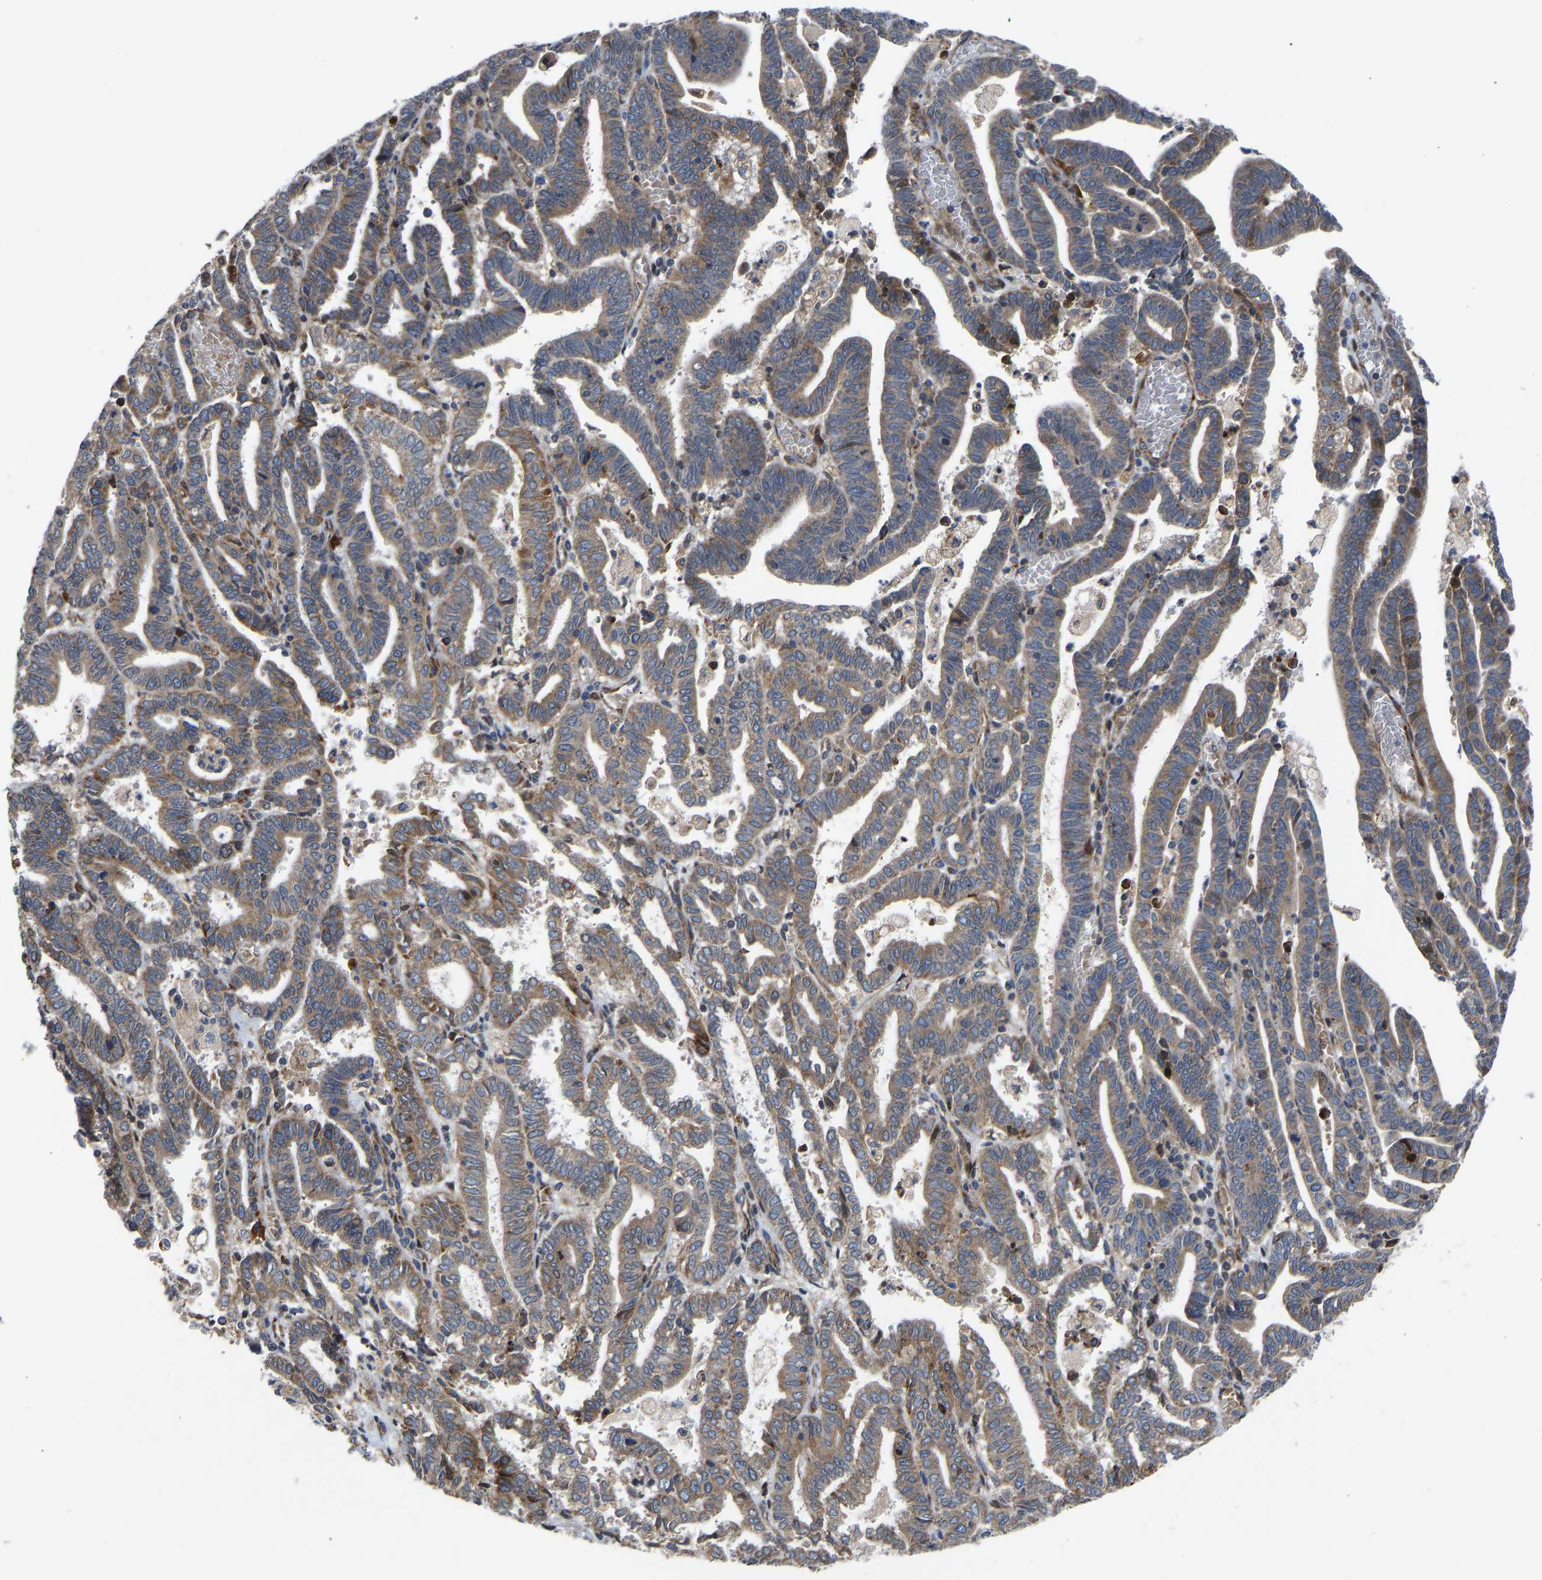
{"staining": {"intensity": "moderate", "quantity": ">75%", "location": "cytoplasmic/membranous"}, "tissue": "endometrial cancer", "cell_type": "Tumor cells", "image_type": "cancer", "snomed": [{"axis": "morphology", "description": "Adenocarcinoma, NOS"}, {"axis": "topography", "description": "Uterus"}], "caption": "Endometrial cancer was stained to show a protein in brown. There is medium levels of moderate cytoplasmic/membranous staining in about >75% of tumor cells. The staining is performed using DAB (3,3'-diaminobenzidine) brown chromogen to label protein expression. The nuclei are counter-stained blue using hematoxylin.", "gene": "TMEM38B", "patient": {"sex": "female", "age": 83}}